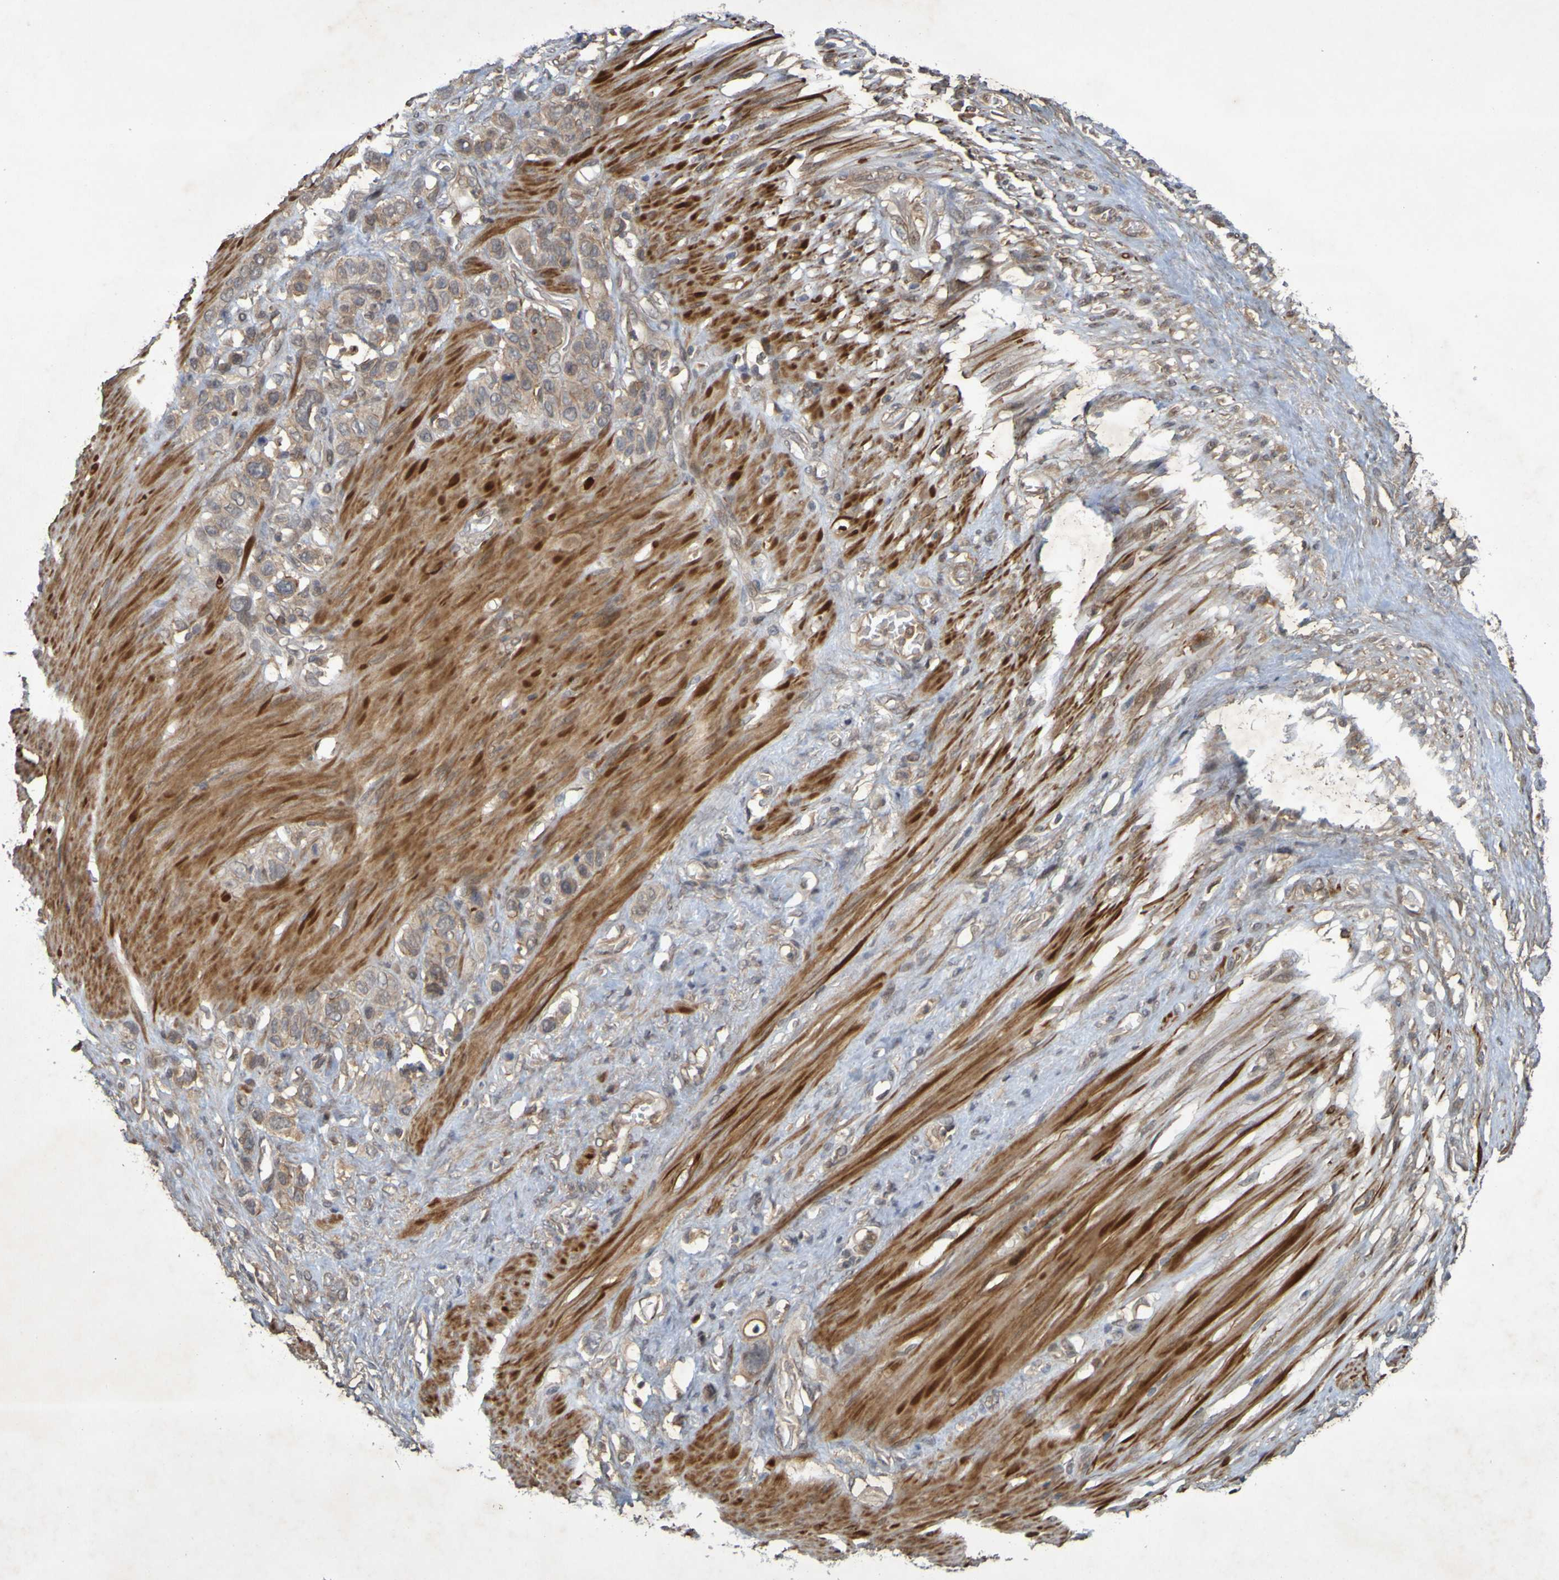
{"staining": {"intensity": "weak", "quantity": ">75%", "location": "cytoplasmic/membranous"}, "tissue": "stomach cancer", "cell_type": "Tumor cells", "image_type": "cancer", "snomed": [{"axis": "morphology", "description": "Adenocarcinoma, NOS"}, {"axis": "morphology", "description": "Adenocarcinoma, High grade"}, {"axis": "topography", "description": "Stomach, upper"}, {"axis": "topography", "description": "Stomach, lower"}], "caption": "Immunohistochemical staining of human stomach adenocarcinoma displays low levels of weak cytoplasmic/membranous protein positivity in approximately >75% of tumor cells.", "gene": "ARHGEF11", "patient": {"sex": "female", "age": 65}}